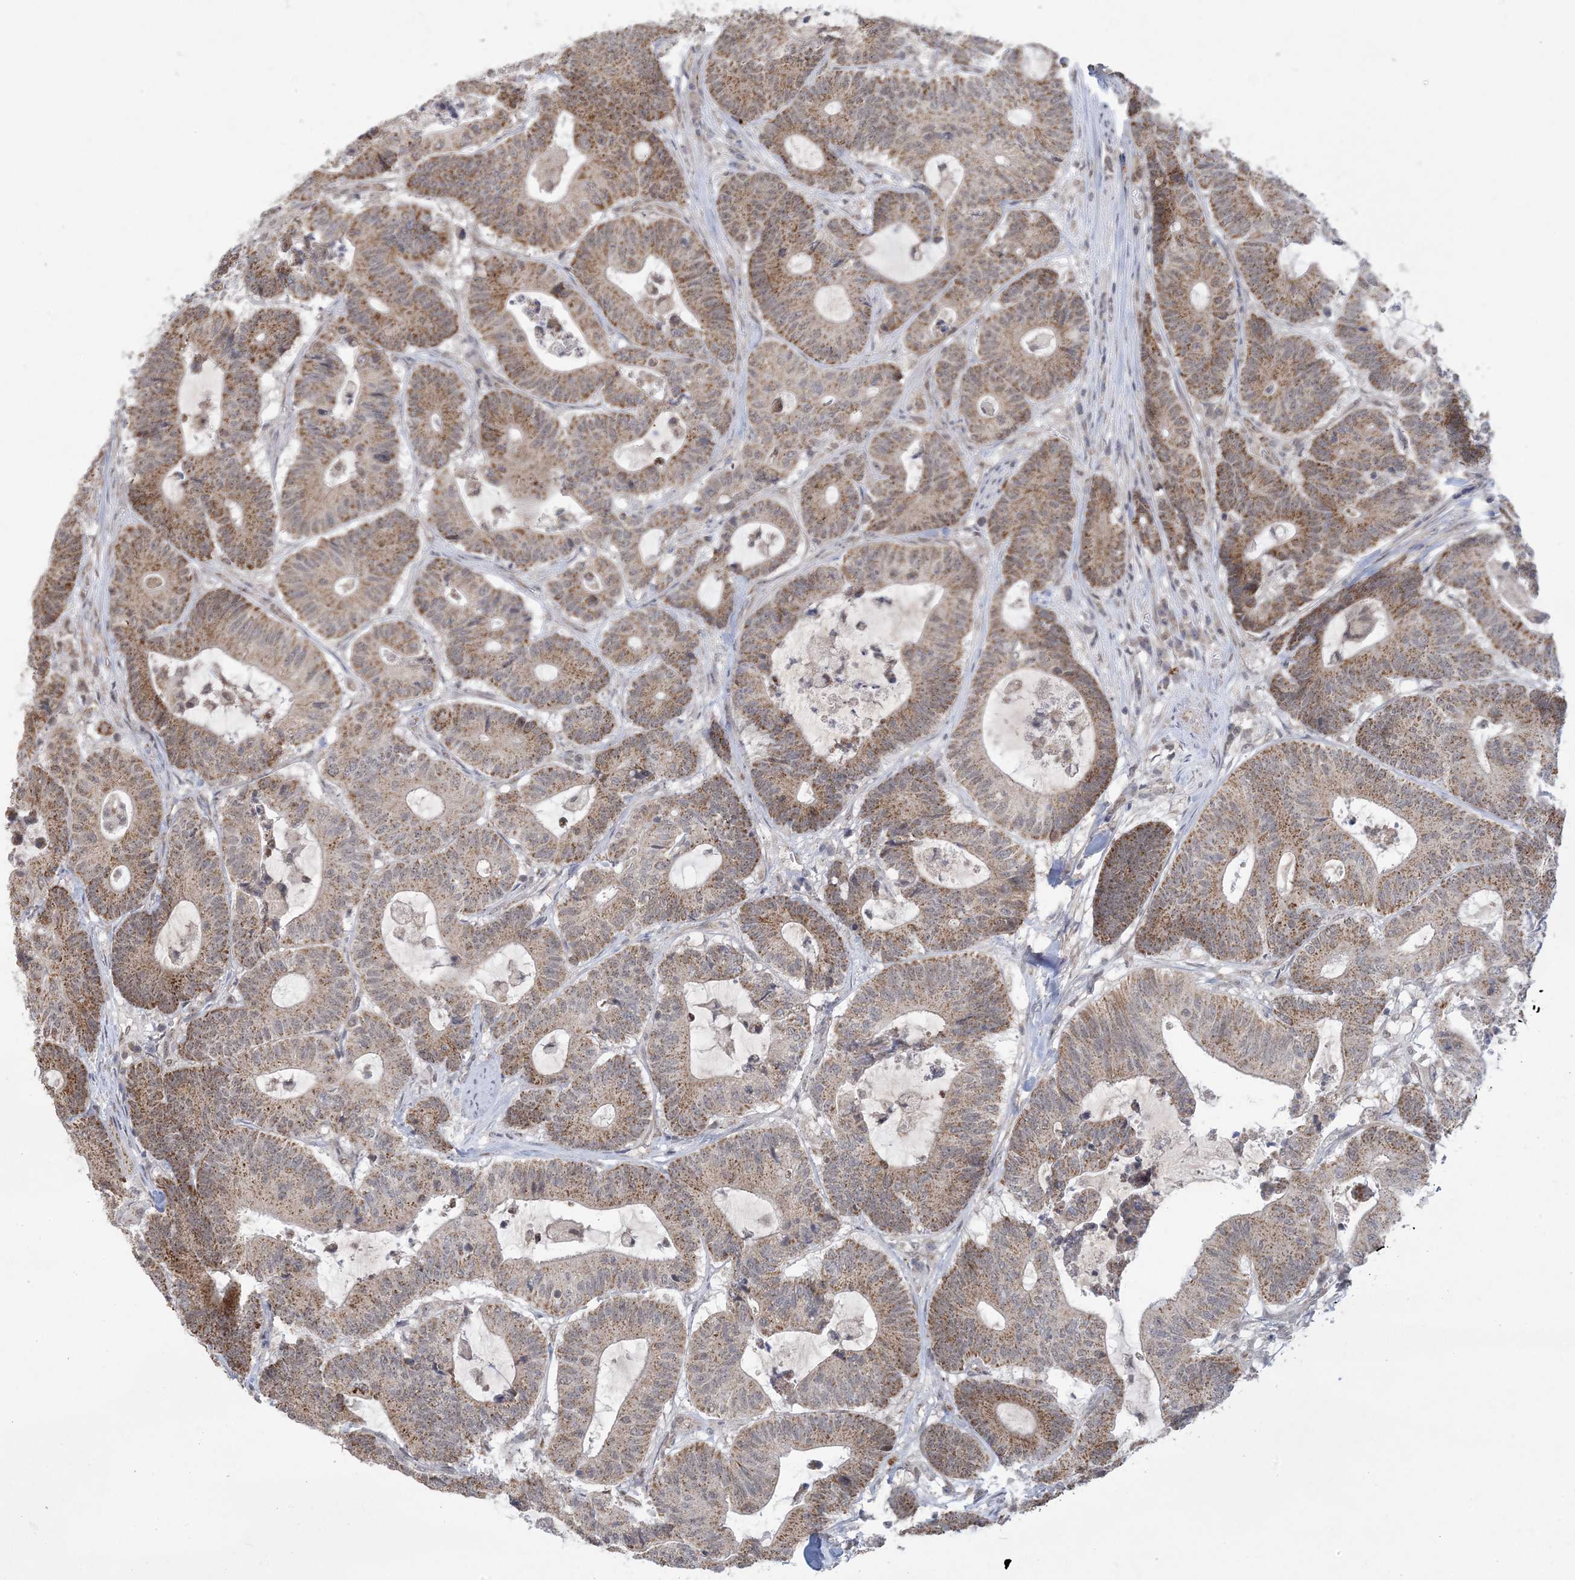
{"staining": {"intensity": "moderate", "quantity": ">75%", "location": "cytoplasmic/membranous"}, "tissue": "colorectal cancer", "cell_type": "Tumor cells", "image_type": "cancer", "snomed": [{"axis": "morphology", "description": "Adenocarcinoma, NOS"}, {"axis": "topography", "description": "Colon"}], "caption": "Protein expression analysis of human colorectal cancer (adenocarcinoma) reveals moderate cytoplasmic/membranous staining in approximately >75% of tumor cells. (DAB (3,3'-diaminobenzidine) IHC with brightfield microscopy, high magnification).", "gene": "TRMT10C", "patient": {"sex": "female", "age": 84}}